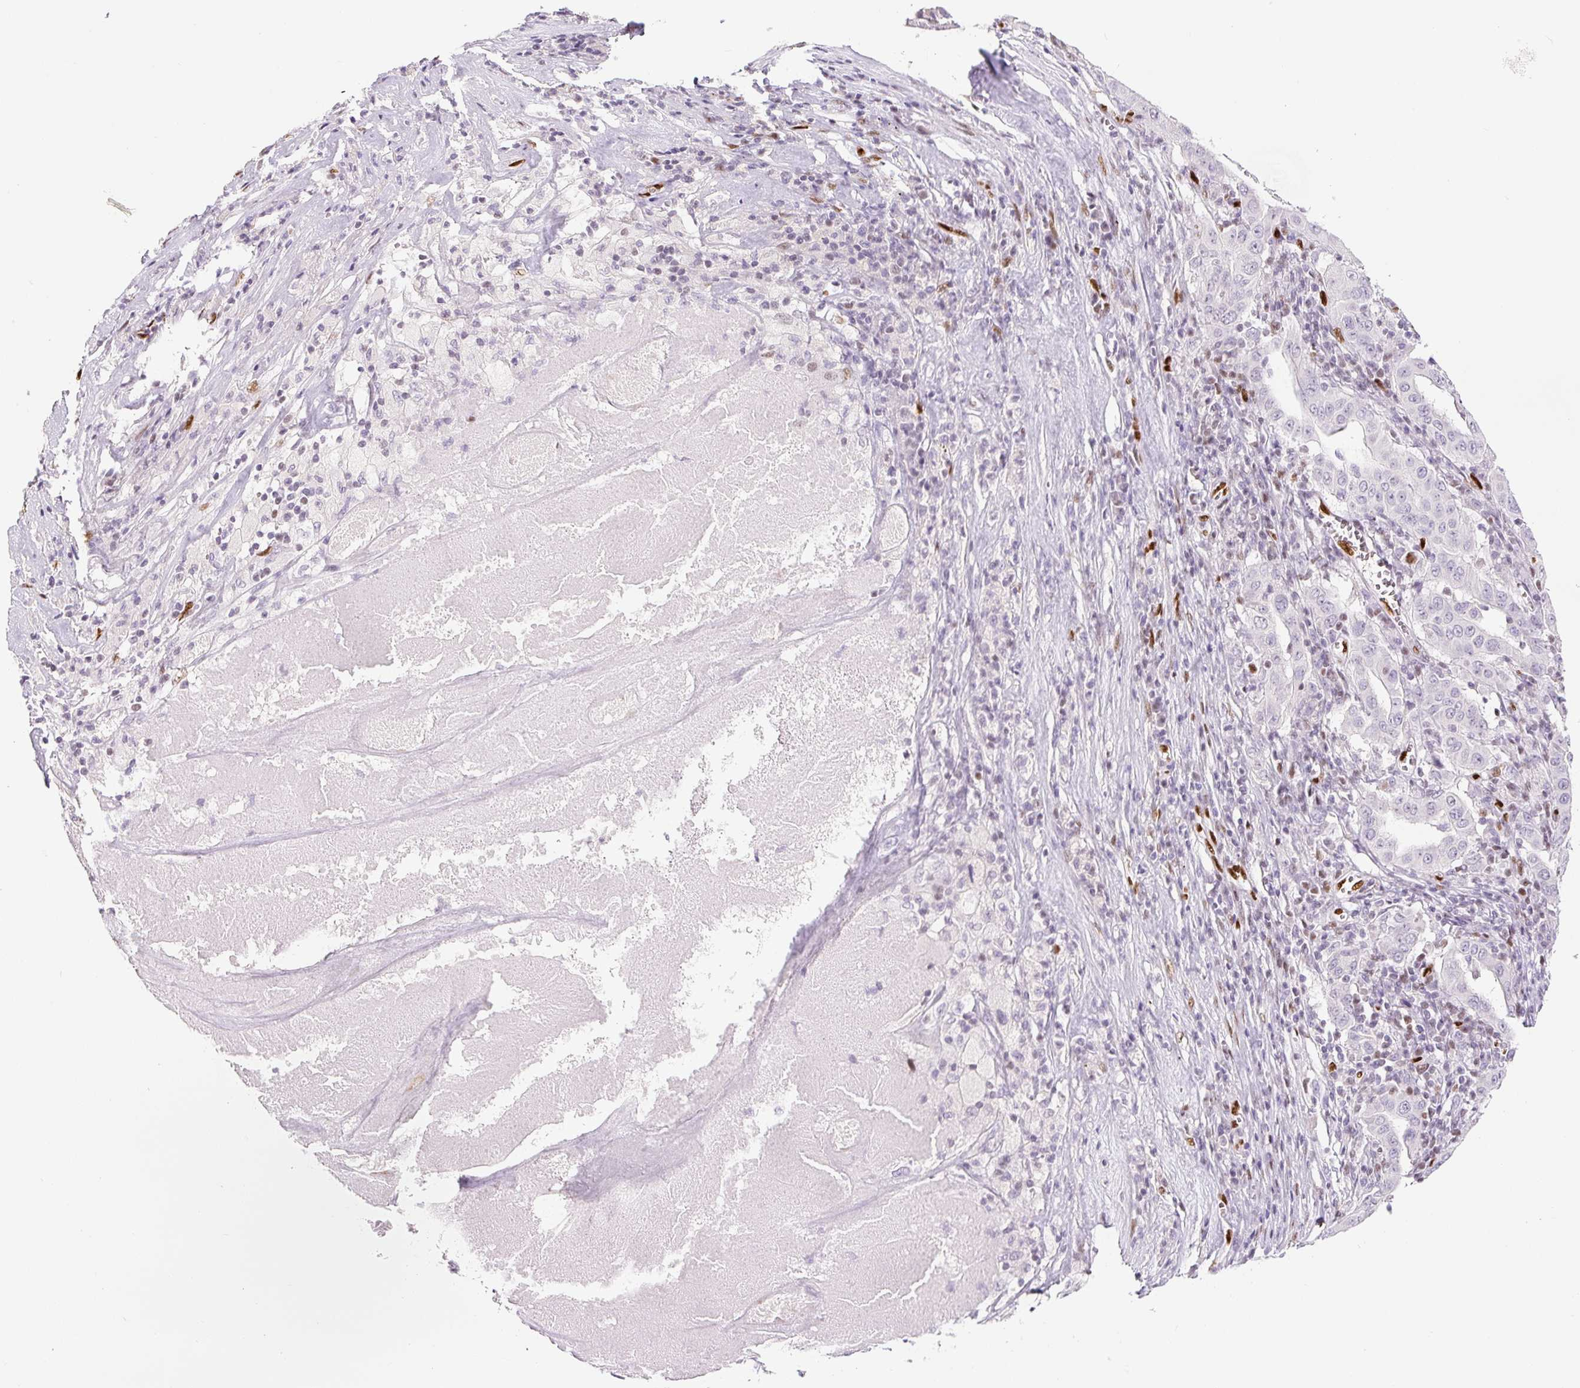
{"staining": {"intensity": "negative", "quantity": "none", "location": "none"}, "tissue": "pancreatic cancer", "cell_type": "Tumor cells", "image_type": "cancer", "snomed": [{"axis": "morphology", "description": "Adenocarcinoma, NOS"}, {"axis": "topography", "description": "Pancreas"}], "caption": "The immunohistochemistry image has no significant staining in tumor cells of pancreatic cancer tissue.", "gene": "ZEB1", "patient": {"sex": "male", "age": 63}}